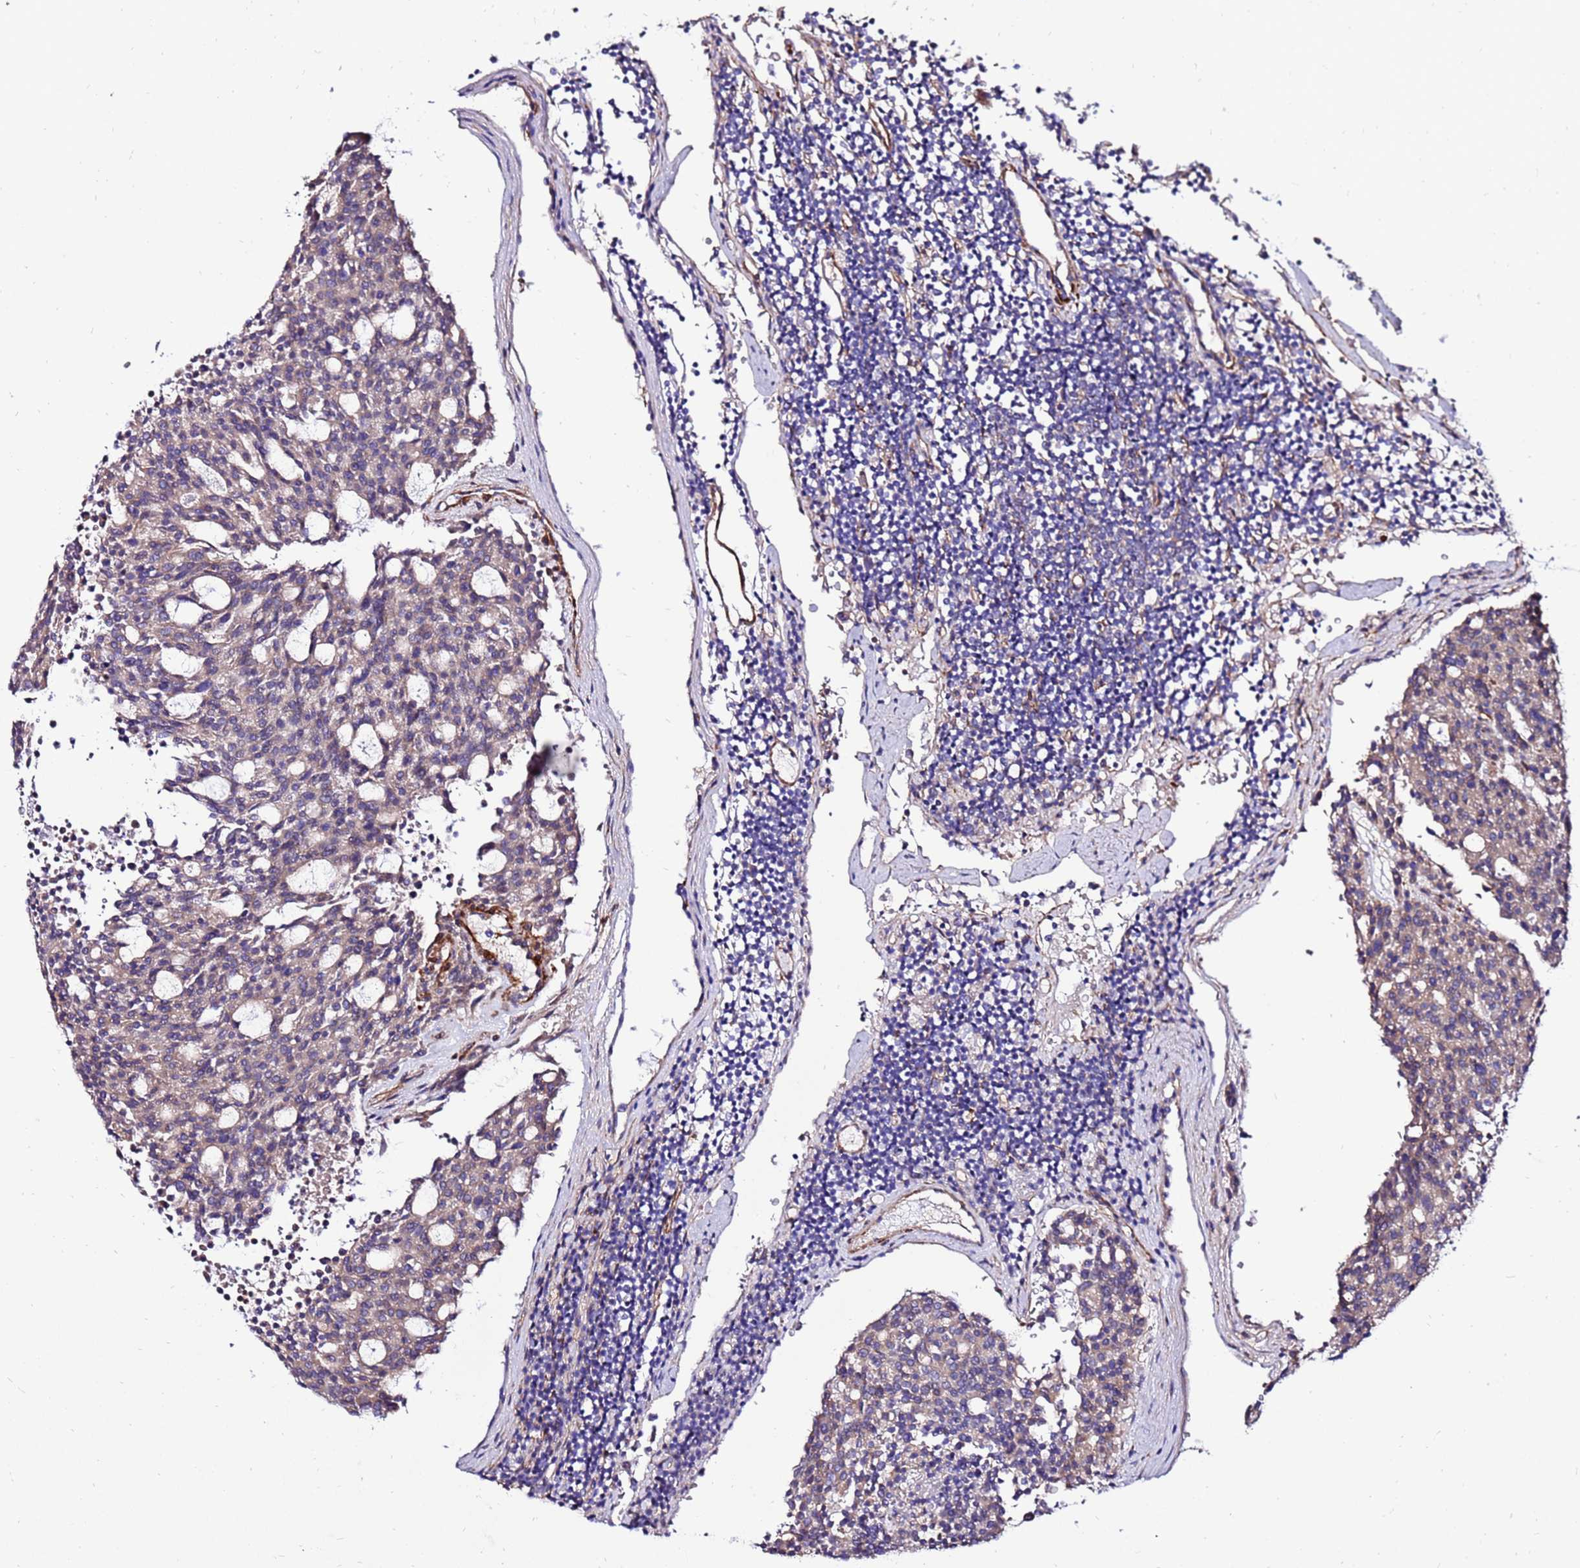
{"staining": {"intensity": "weak", "quantity": "<25%", "location": "cytoplasmic/membranous"}, "tissue": "carcinoid", "cell_type": "Tumor cells", "image_type": "cancer", "snomed": [{"axis": "morphology", "description": "Carcinoid, malignant, NOS"}, {"axis": "topography", "description": "Pancreas"}], "caption": "Immunohistochemistry (IHC) micrograph of carcinoid stained for a protein (brown), which demonstrates no expression in tumor cells.", "gene": "EI24", "patient": {"sex": "female", "age": 54}}